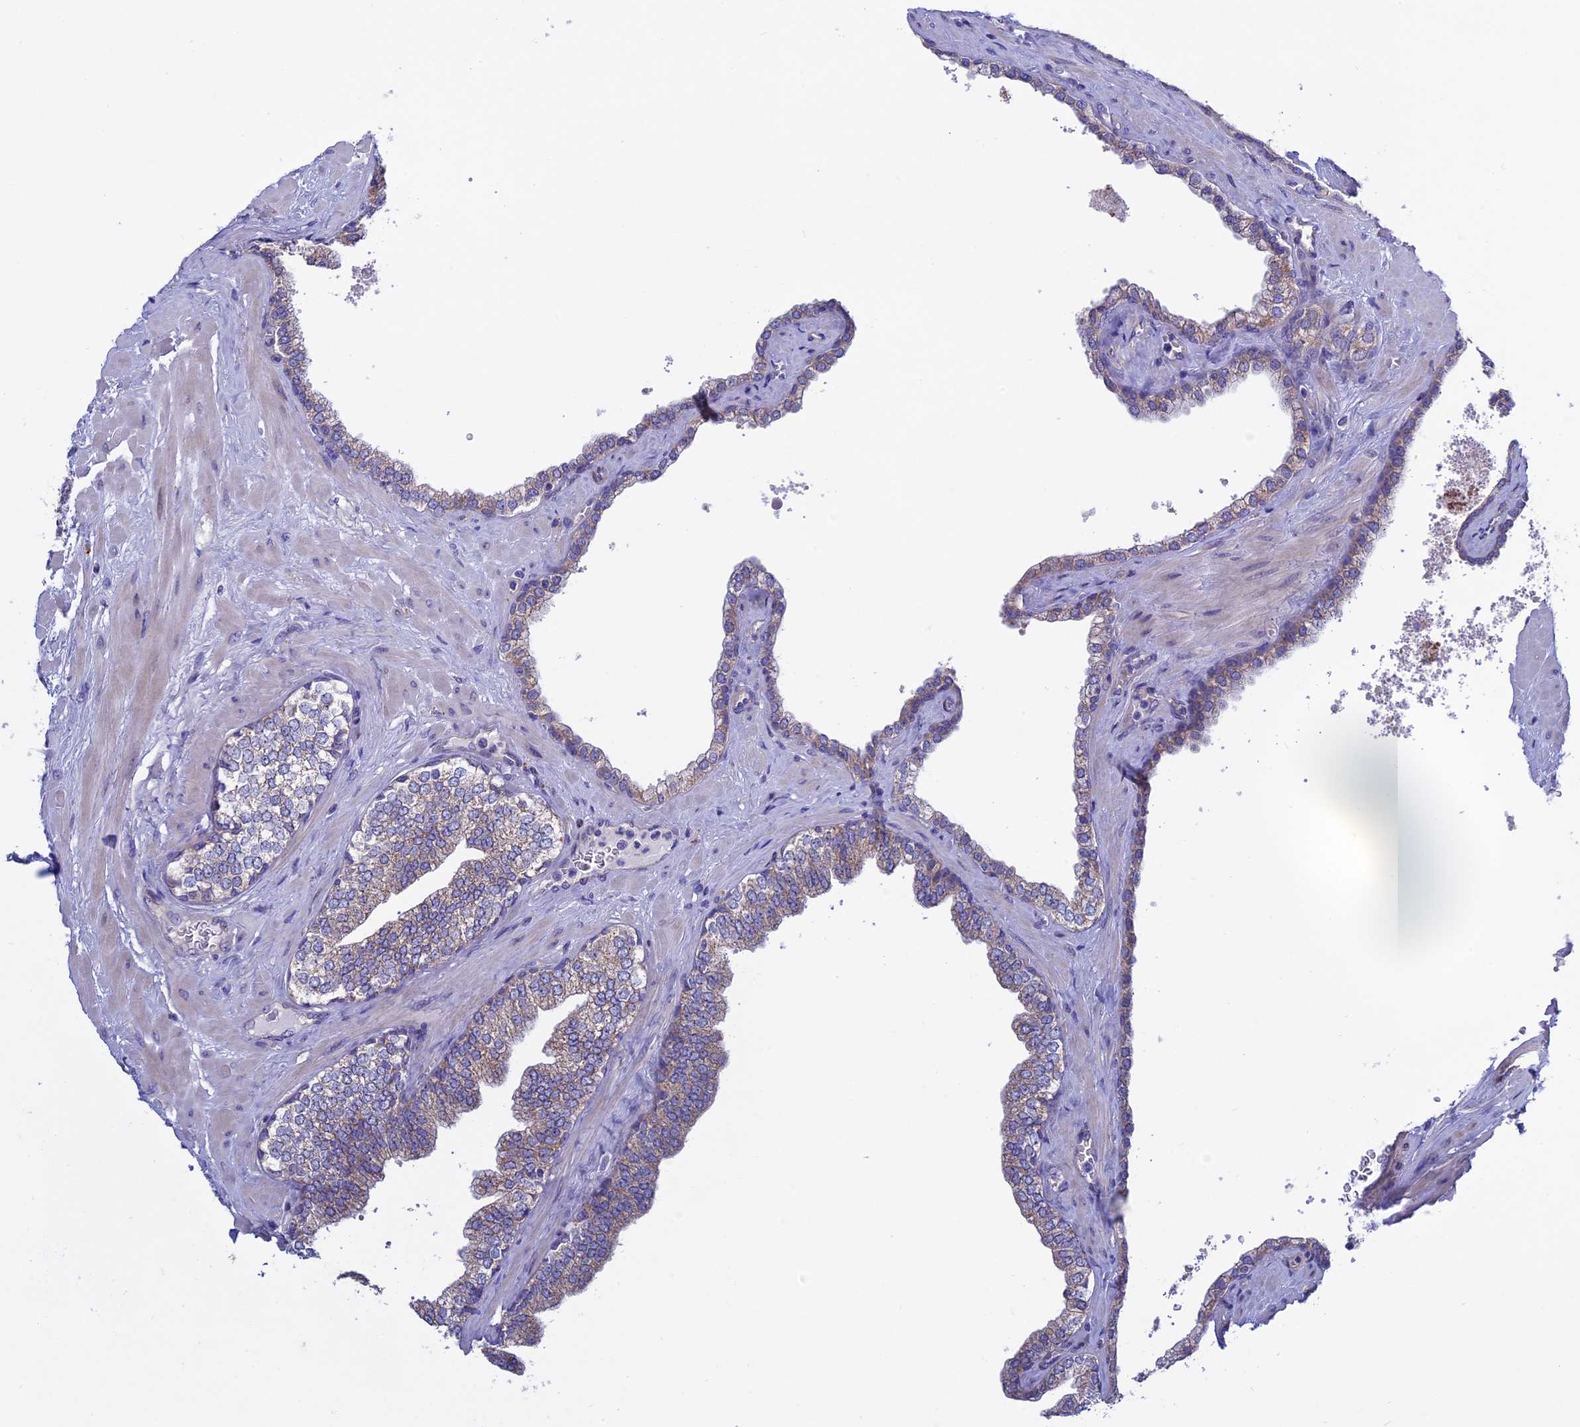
{"staining": {"intensity": "weak", "quantity": "25%-75%", "location": "cytoplasmic/membranous"}, "tissue": "prostate", "cell_type": "Glandular cells", "image_type": "normal", "snomed": [{"axis": "morphology", "description": "Normal tissue, NOS"}, {"axis": "topography", "description": "Prostate"}], "caption": "Immunohistochemical staining of benign human prostate displays low levels of weak cytoplasmic/membranous positivity in approximately 25%-75% of glandular cells.", "gene": "ETFDH", "patient": {"sex": "male", "age": 60}}